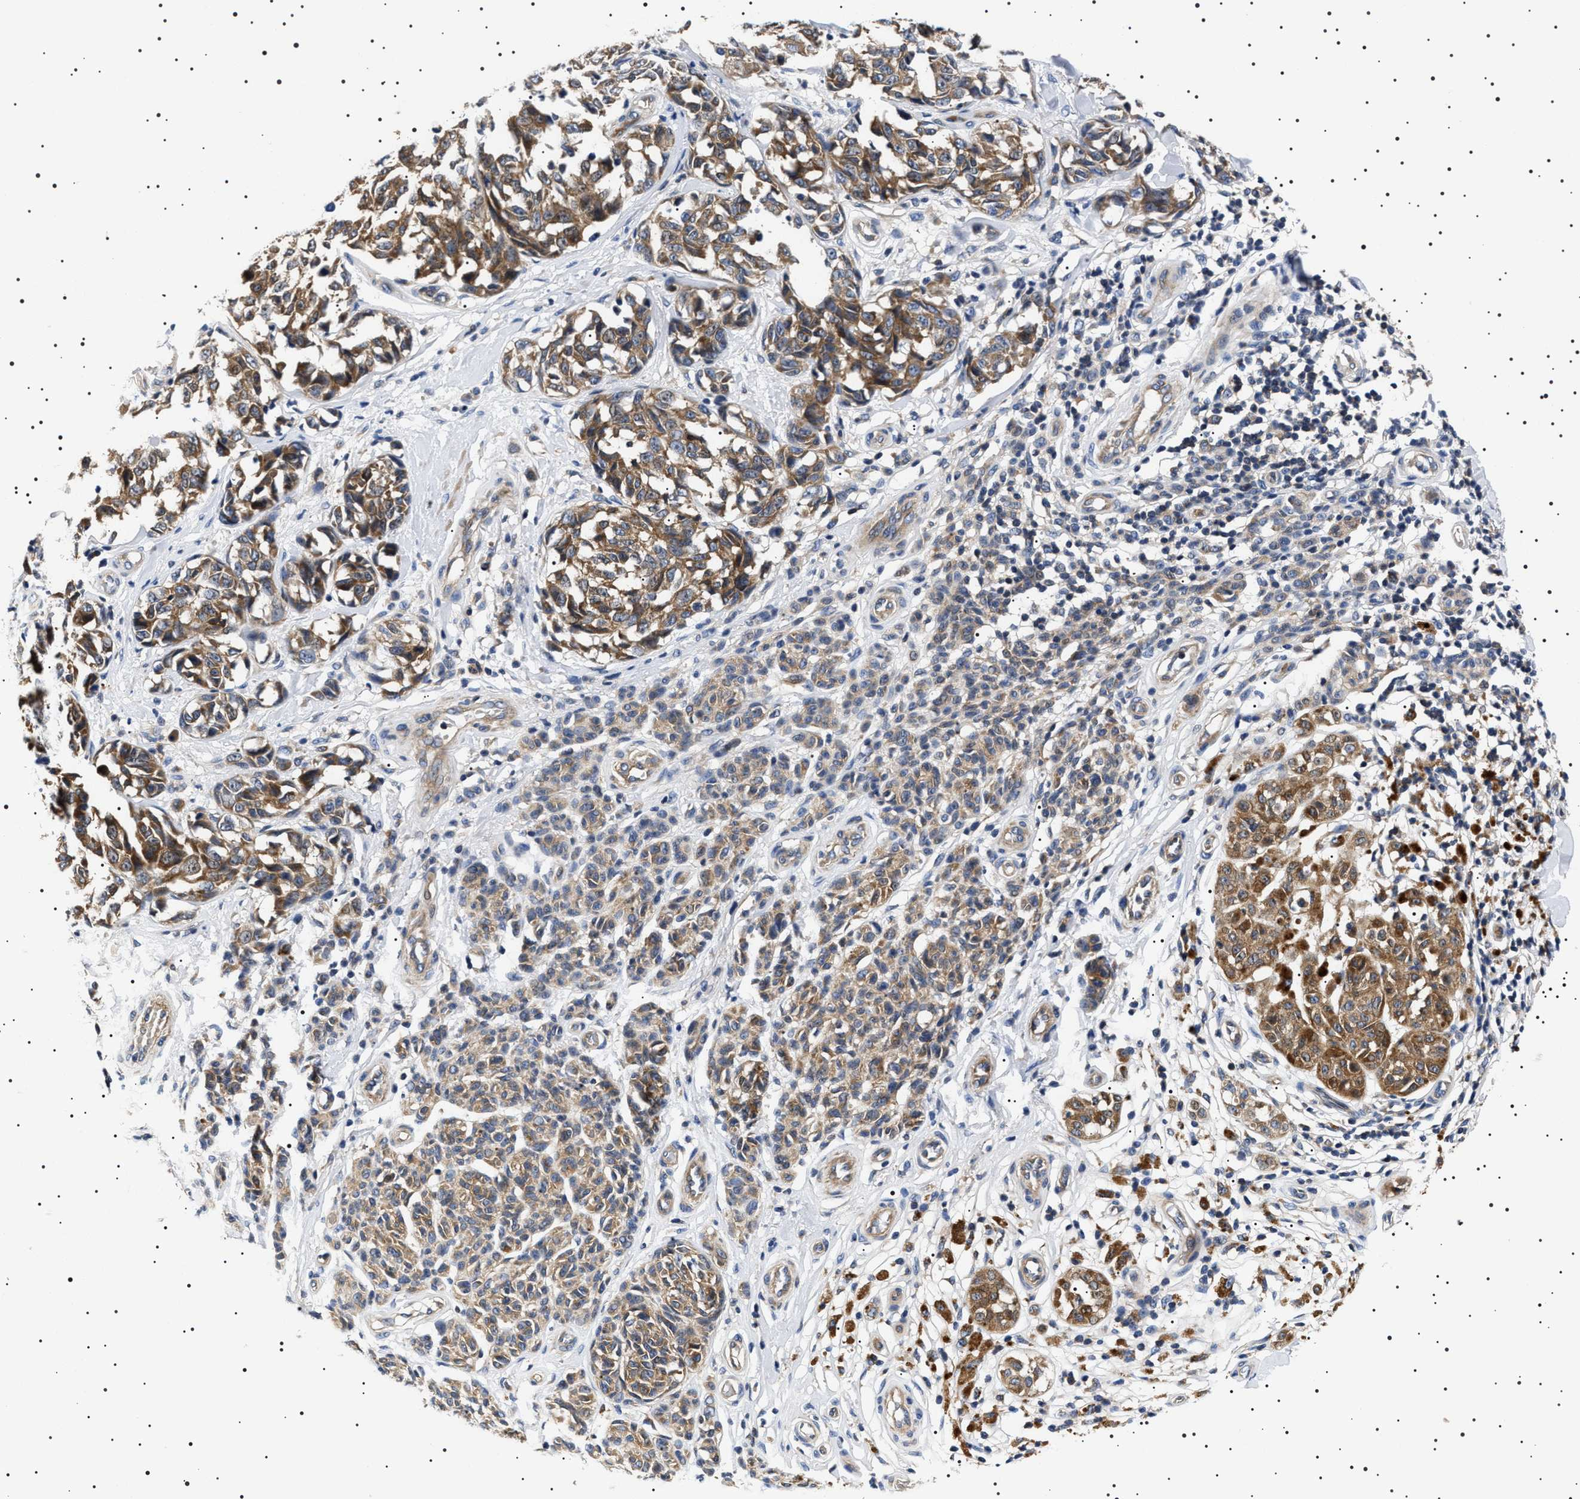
{"staining": {"intensity": "moderate", "quantity": ">75%", "location": "cytoplasmic/membranous"}, "tissue": "melanoma", "cell_type": "Tumor cells", "image_type": "cancer", "snomed": [{"axis": "morphology", "description": "Malignant melanoma, NOS"}, {"axis": "topography", "description": "Skin"}], "caption": "Melanoma stained for a protein (brown) demonstrates moderate cytoplasmic/membranous positive staining in approximately >75% of tumor cells.", "gene": "SLC4A7", "patient": {"sex": "female", "age": 64}}